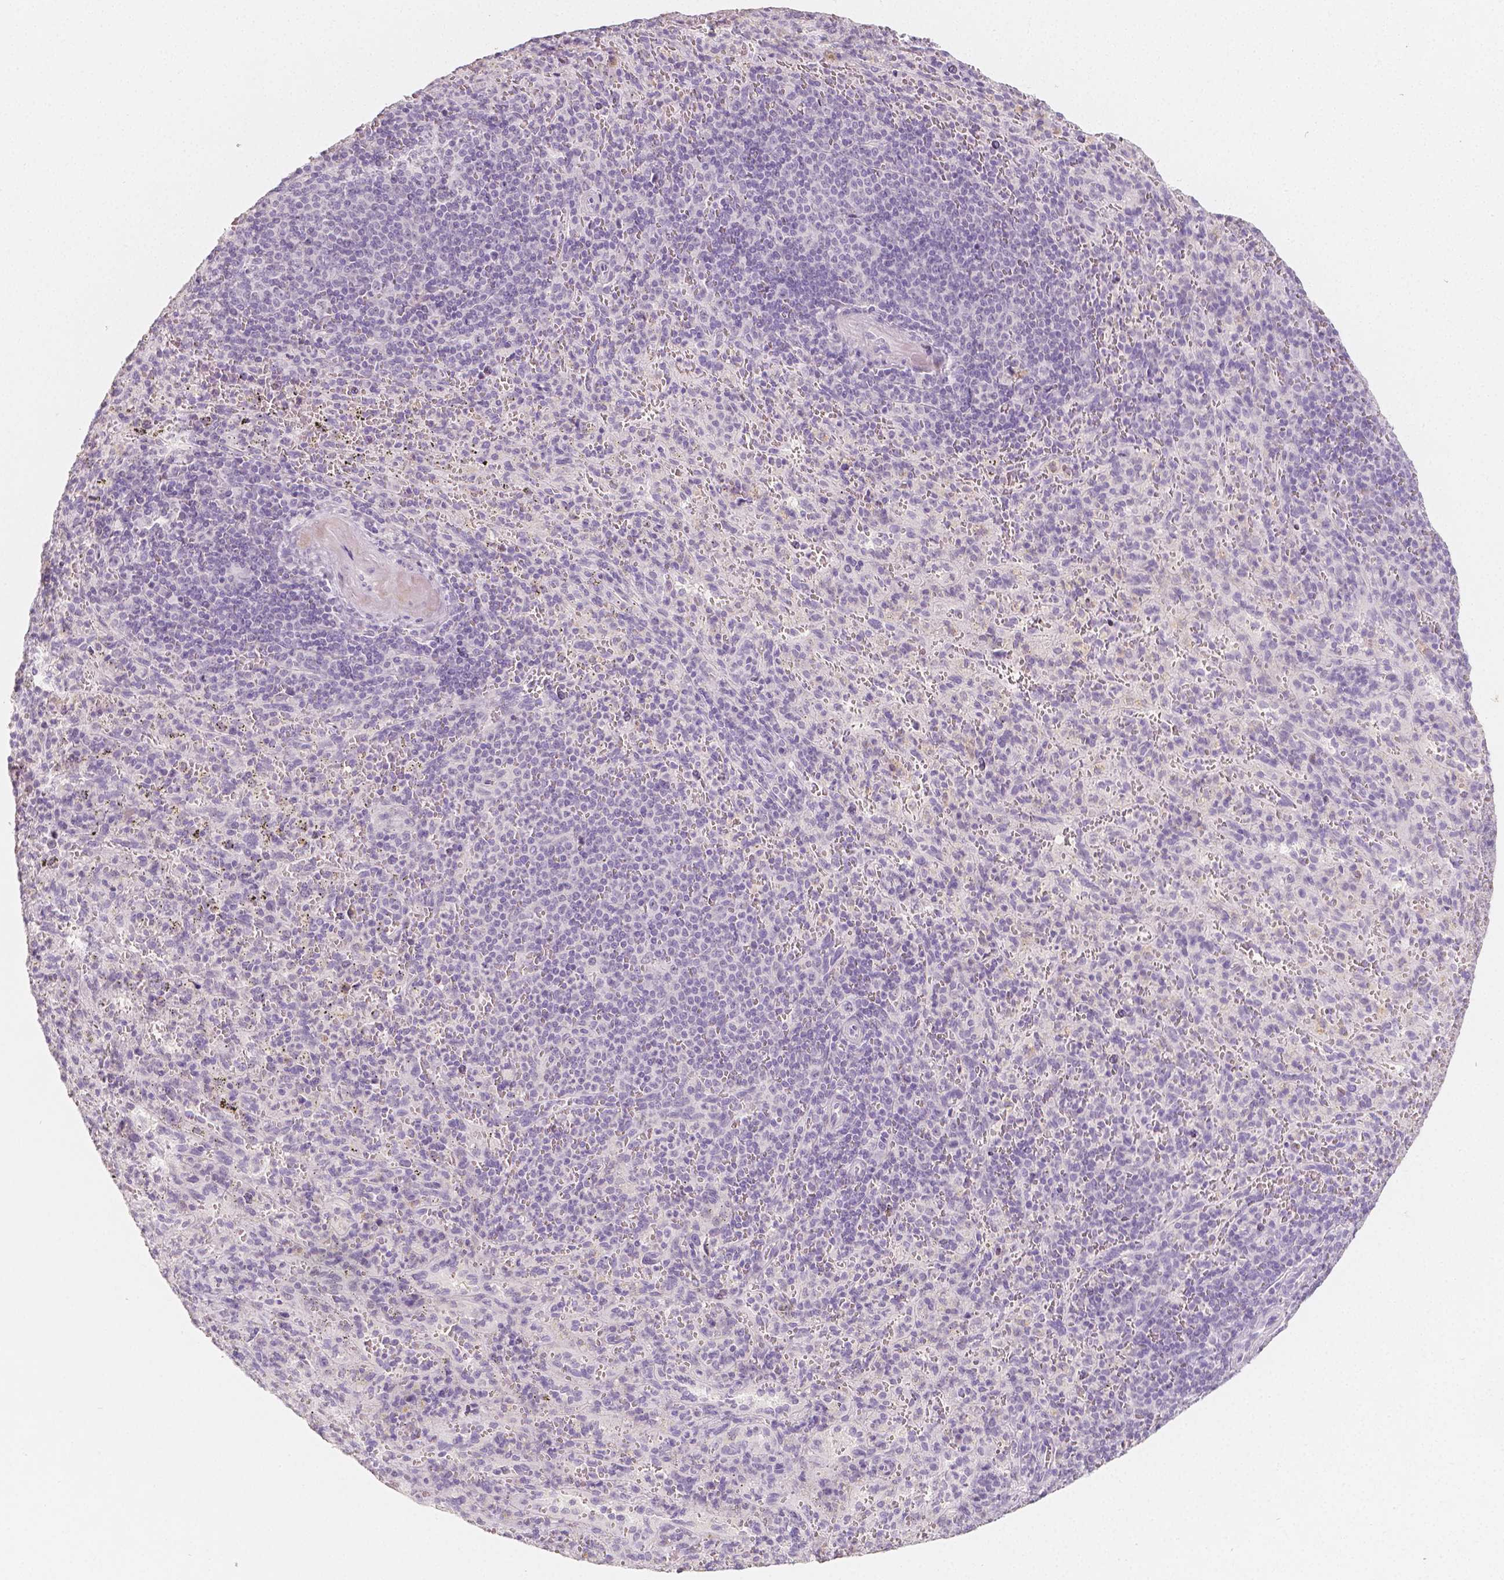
{"staining": {"intensity": "negative", "quantity": "none", "location": "none"}, "tissue": "spleen", "cell_type": "Cells in red pulp", "image_type": "normal", "snomed": [{"axis": "morphology", "description": "Normal tissue, NOS"}, {"axis": "topography", "description": "Spleen"}], "caption": "Spleen stained for a protein using immunohistochemistry shows no expression cells in red pulp.", "gene": "HNF1B", "patient": {"sex": "male", "age": 57}}